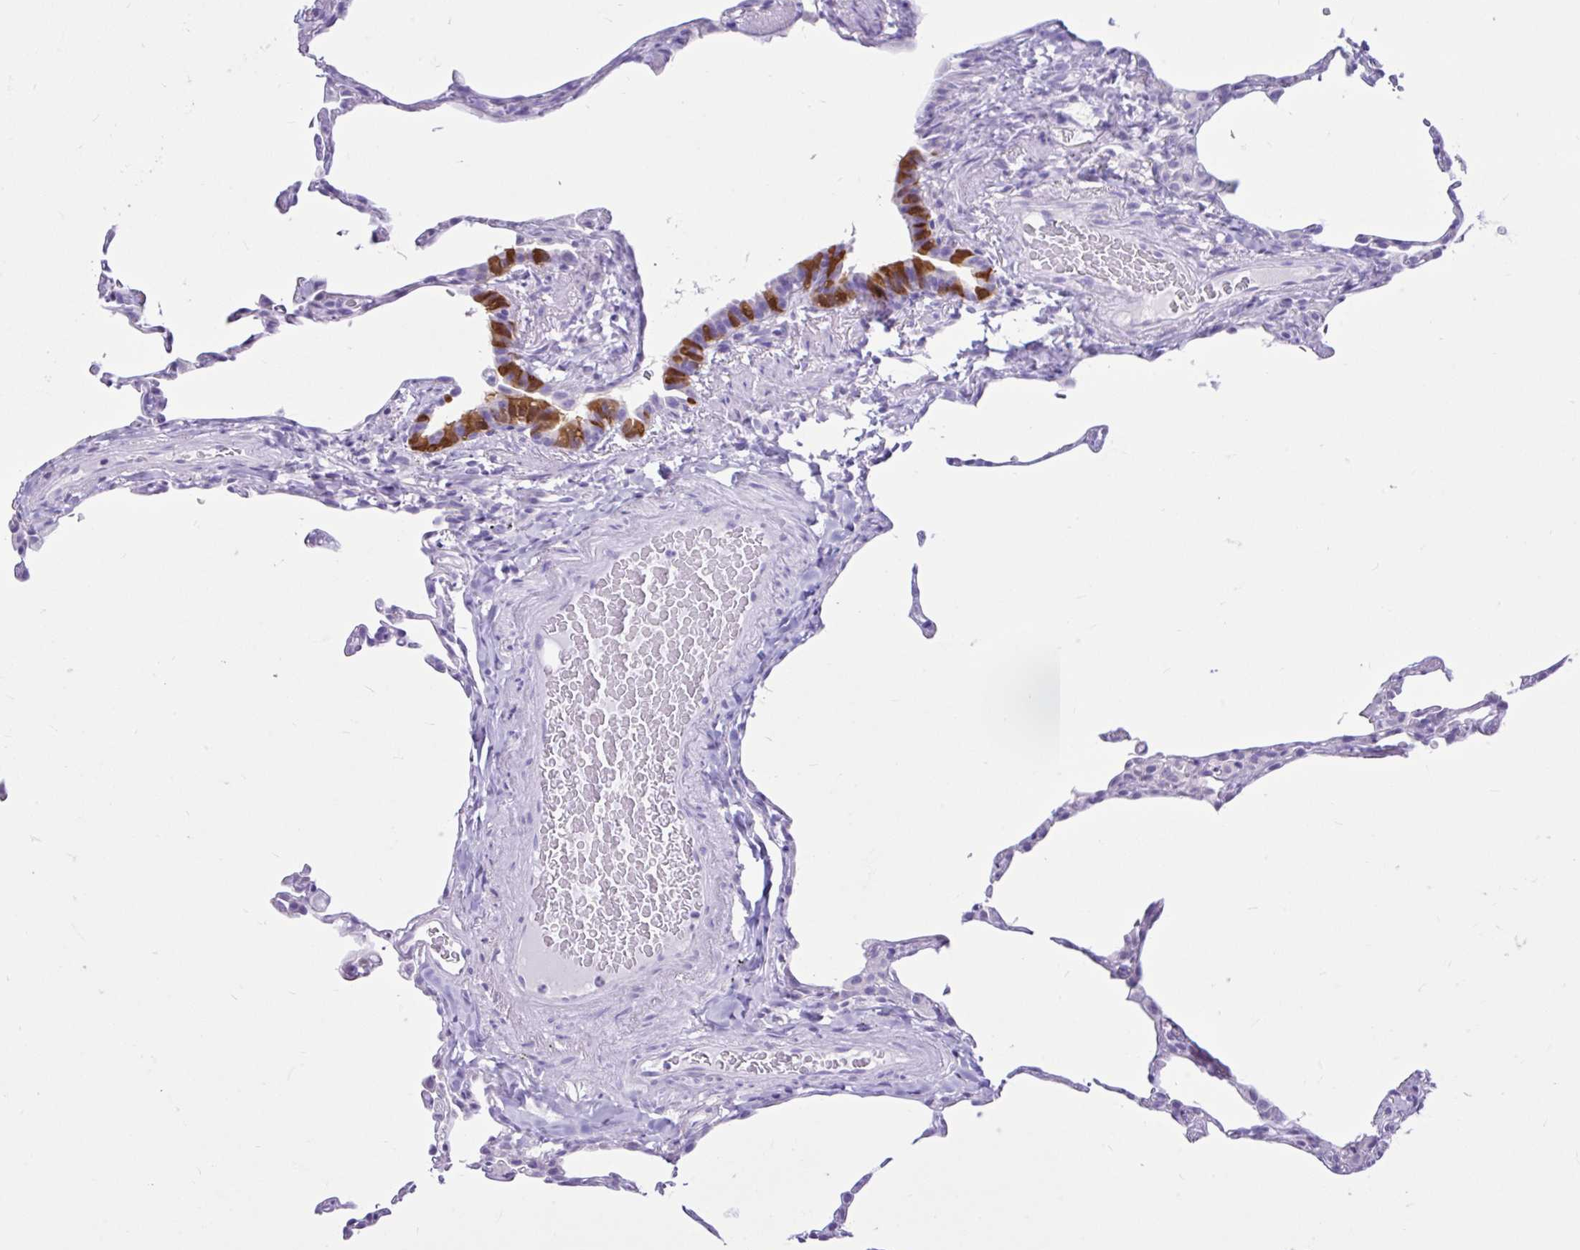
{"staining": {"intensity": "moderate", "quantity": "<25%", "location": "cytoplasmic/membranous"}, "tissue": "lung", "cell_type": "Alveolar cells", "image_type": "normal", "snomed": [{"axis": "morphology", "description": "Normal tissue, NOS"}, {"axis": "topography", "description": "Lung"}], "caption": "Immunohistochemistry (IHC) micrograph of normal lung: lung stained using IHC demonstrates low levels of moderate protein expression localized specifically in the cytoplasmic/membranous of alveolar cells, appearing as a cytoplasmic/membranous brown color.", "gene": "CYP19A1", "patient": {"sex": "female", "age": 57}}